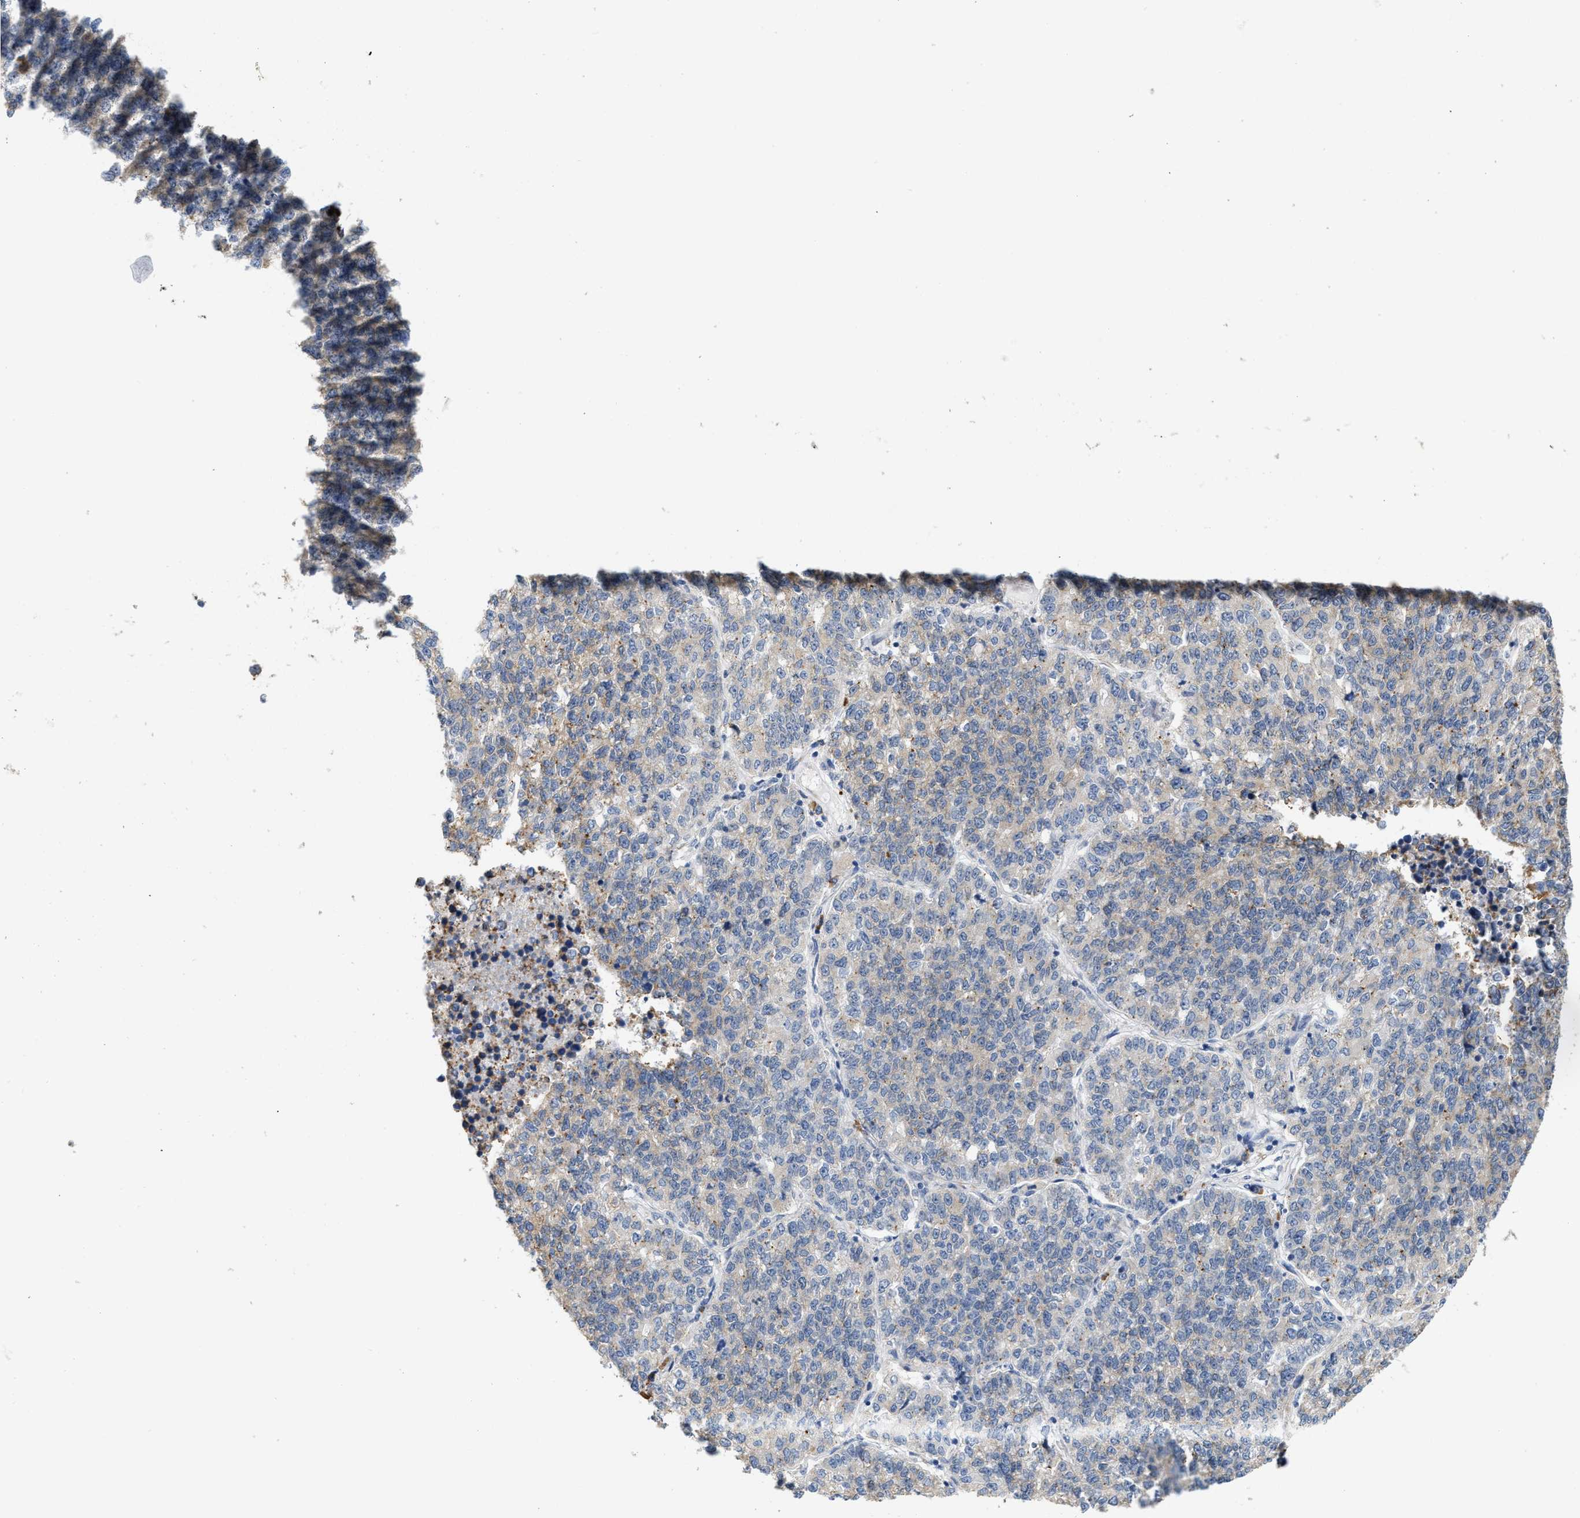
{"staining": {"intensity": "weak", "quantity": "<25%", "location": "cytoplasmic/membranous"}, "tissue": "lung cancer", "cell_type": "Tumor cells", "image_type": "cancer", "snomed": [{"axis": "morphology", "description": "Adenocarcinoma, NOS"}, {"axis": "topography", "description": "Lung"}], "caption": "This is an immunohistochemistry (IHC) micrograph of lung cancer (adenocarcinoma). There is no staining in tumor cells.", "gene": "RYR2", "patient": {"sex": "male", "age": 49}}